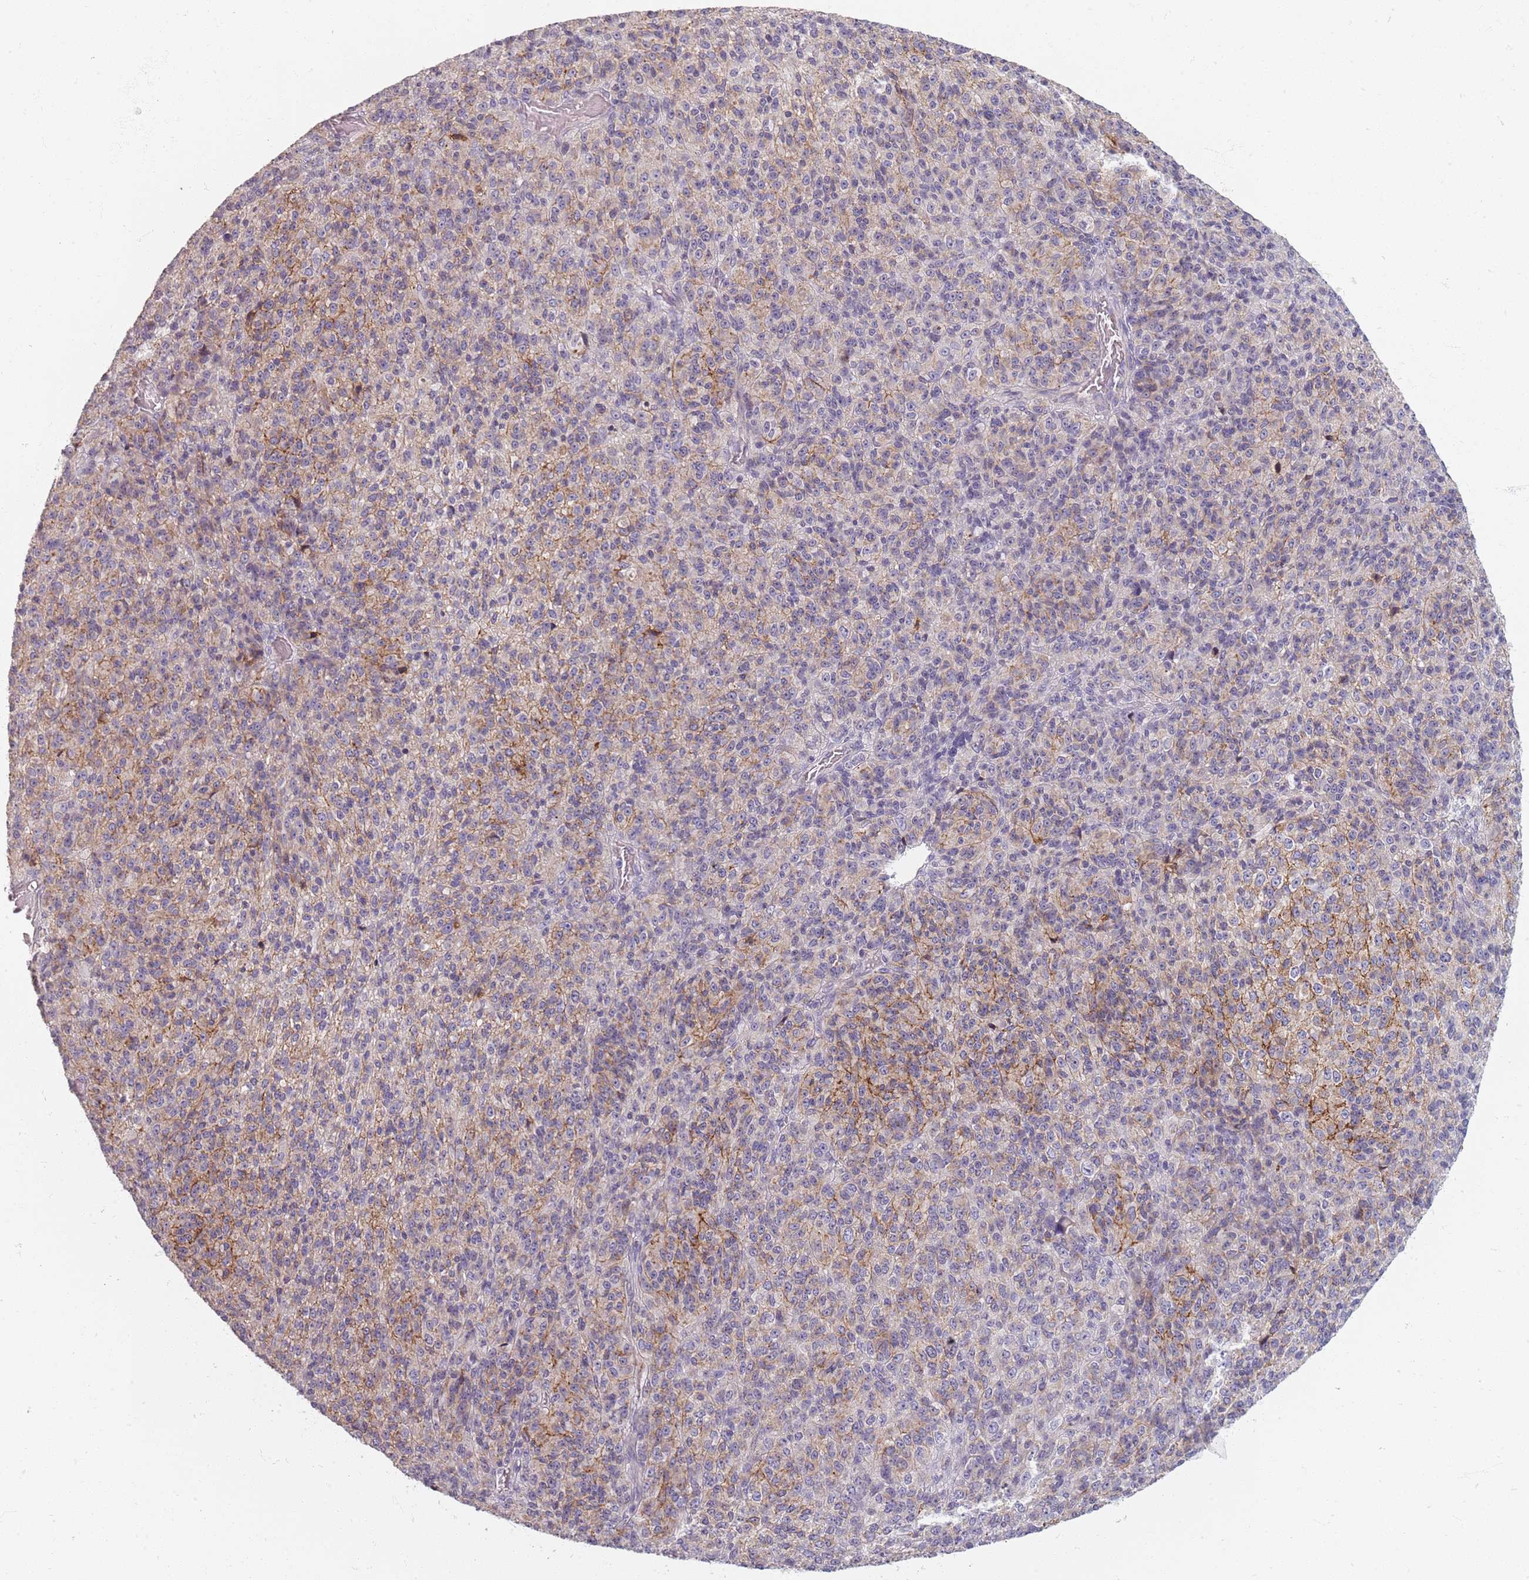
{"staining": {"intensity": "negative", "quantity": "none", "location": "none"}, "tissue": "melanoma", "cell_type": "Tumor cells", "image_type": "cancer", "snomed": [{"axis": "morphology", "description": "Malignant melanoma, Metastatic site"}, {"axis": "topography", "description": "Brain"}], "caption": "The photomicrograph shows no significant positivity in tumor cells of malignant melanoma (metastatic site).", "gene": "SYNGR3", "patient": {"sex": "female", "age": 56}}